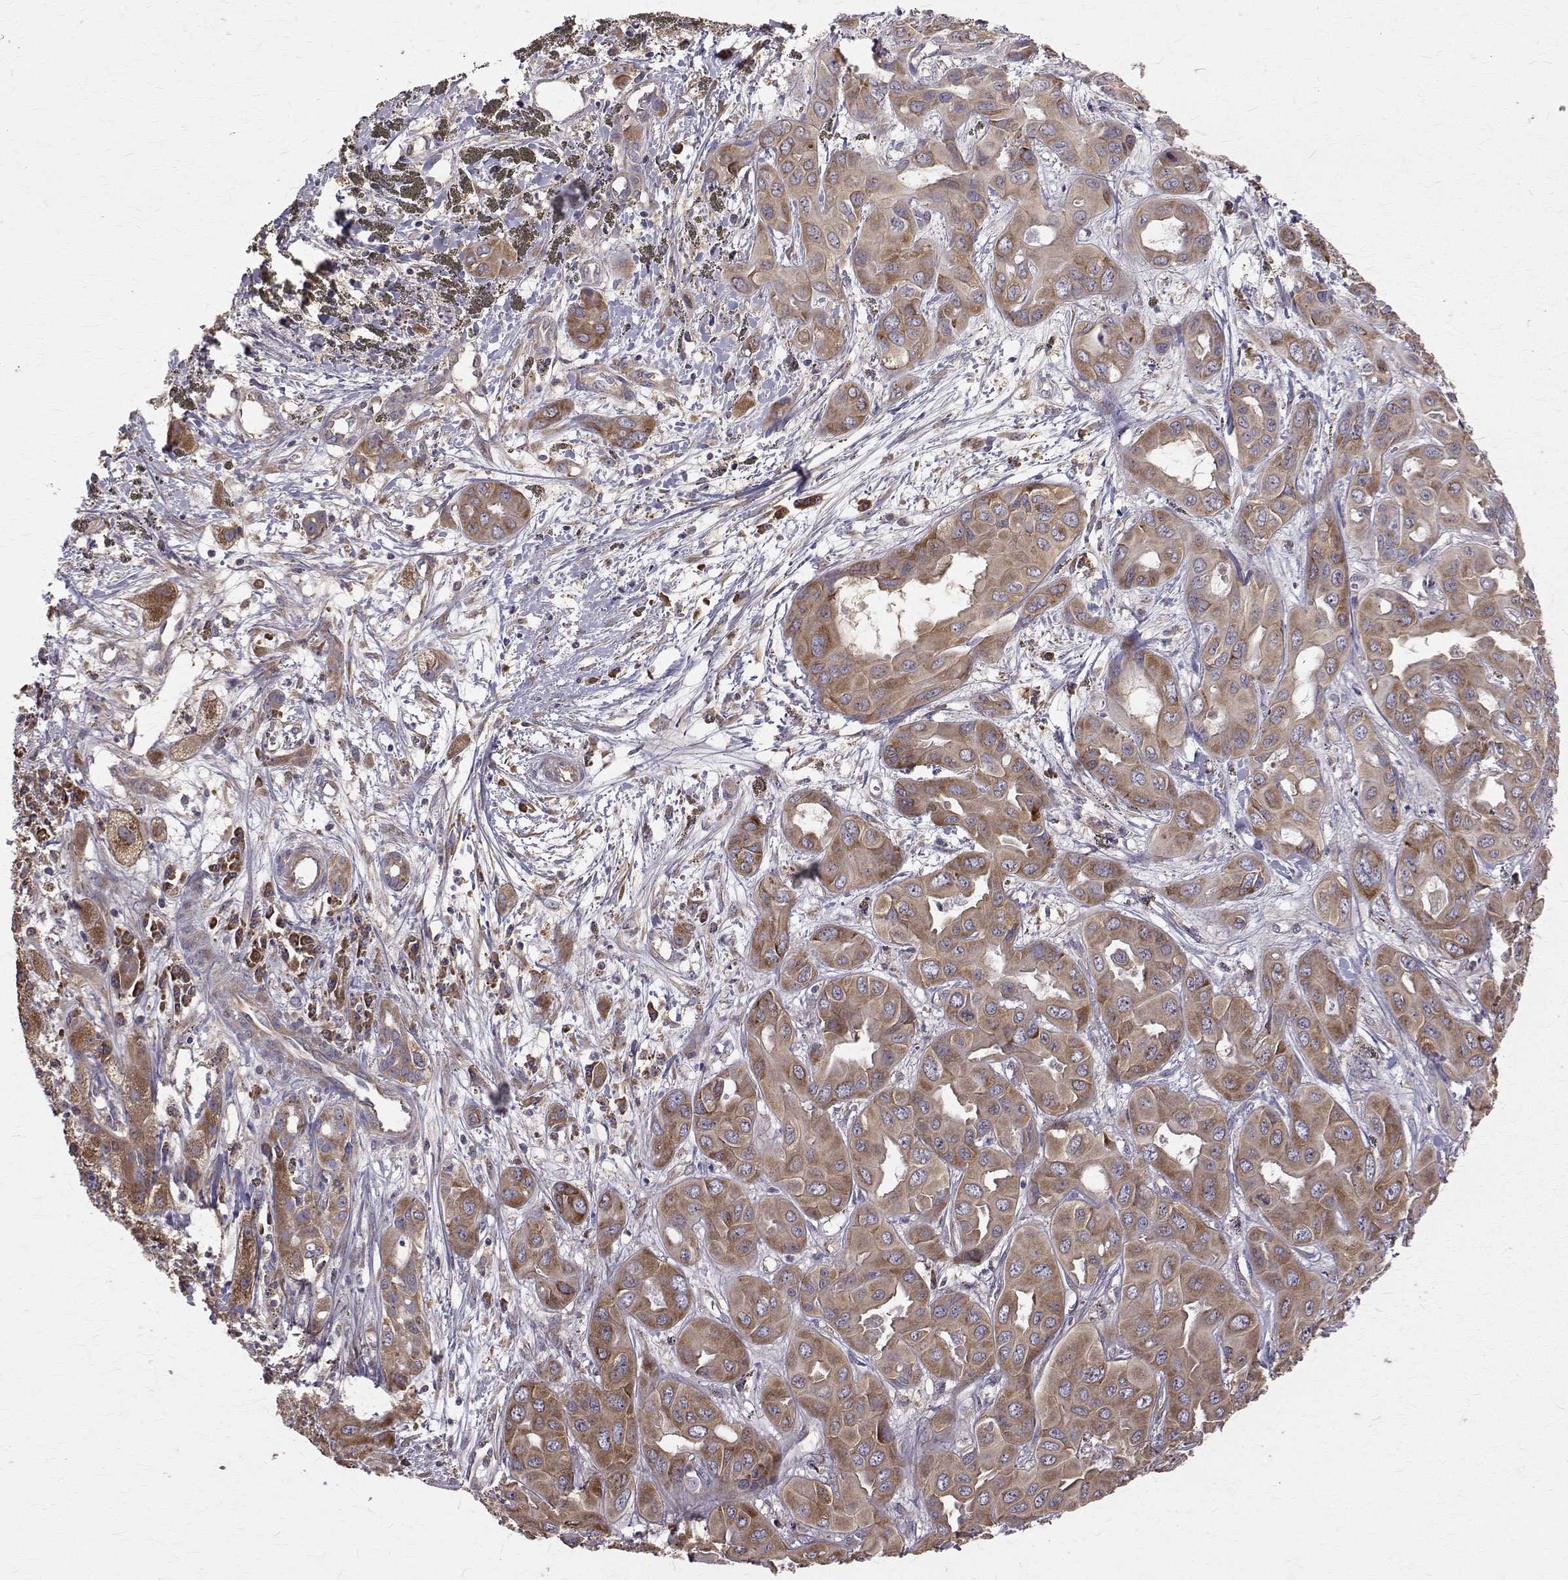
{"staining": {"intensity": "moderate", "quantity": ">75%", "location": "cytoplasmic/membranous"}, "tissue": "liver cancer", "cell_type": "Tumor cells", "image_type": "cancer", "snomed": [{"axis": "morphology", "description": "Cholangiocarcinoma"}, {"axis": "topography", "description": "Liver"}], "caption": "DAB (3,3'-diaminobenzidine) immunohistochemical staining of liver cancer (cholangiocarcinoma) displays moderate cytoplasmic/membranous protein expression in about >75% of tumor cells. The protein is stained brown, and the nuclei are stained in blue (DAB IHC with brightfield microscopy, high magnification).", "gene": "FARSB", "patient": {"sex": "female", "age": 60}}